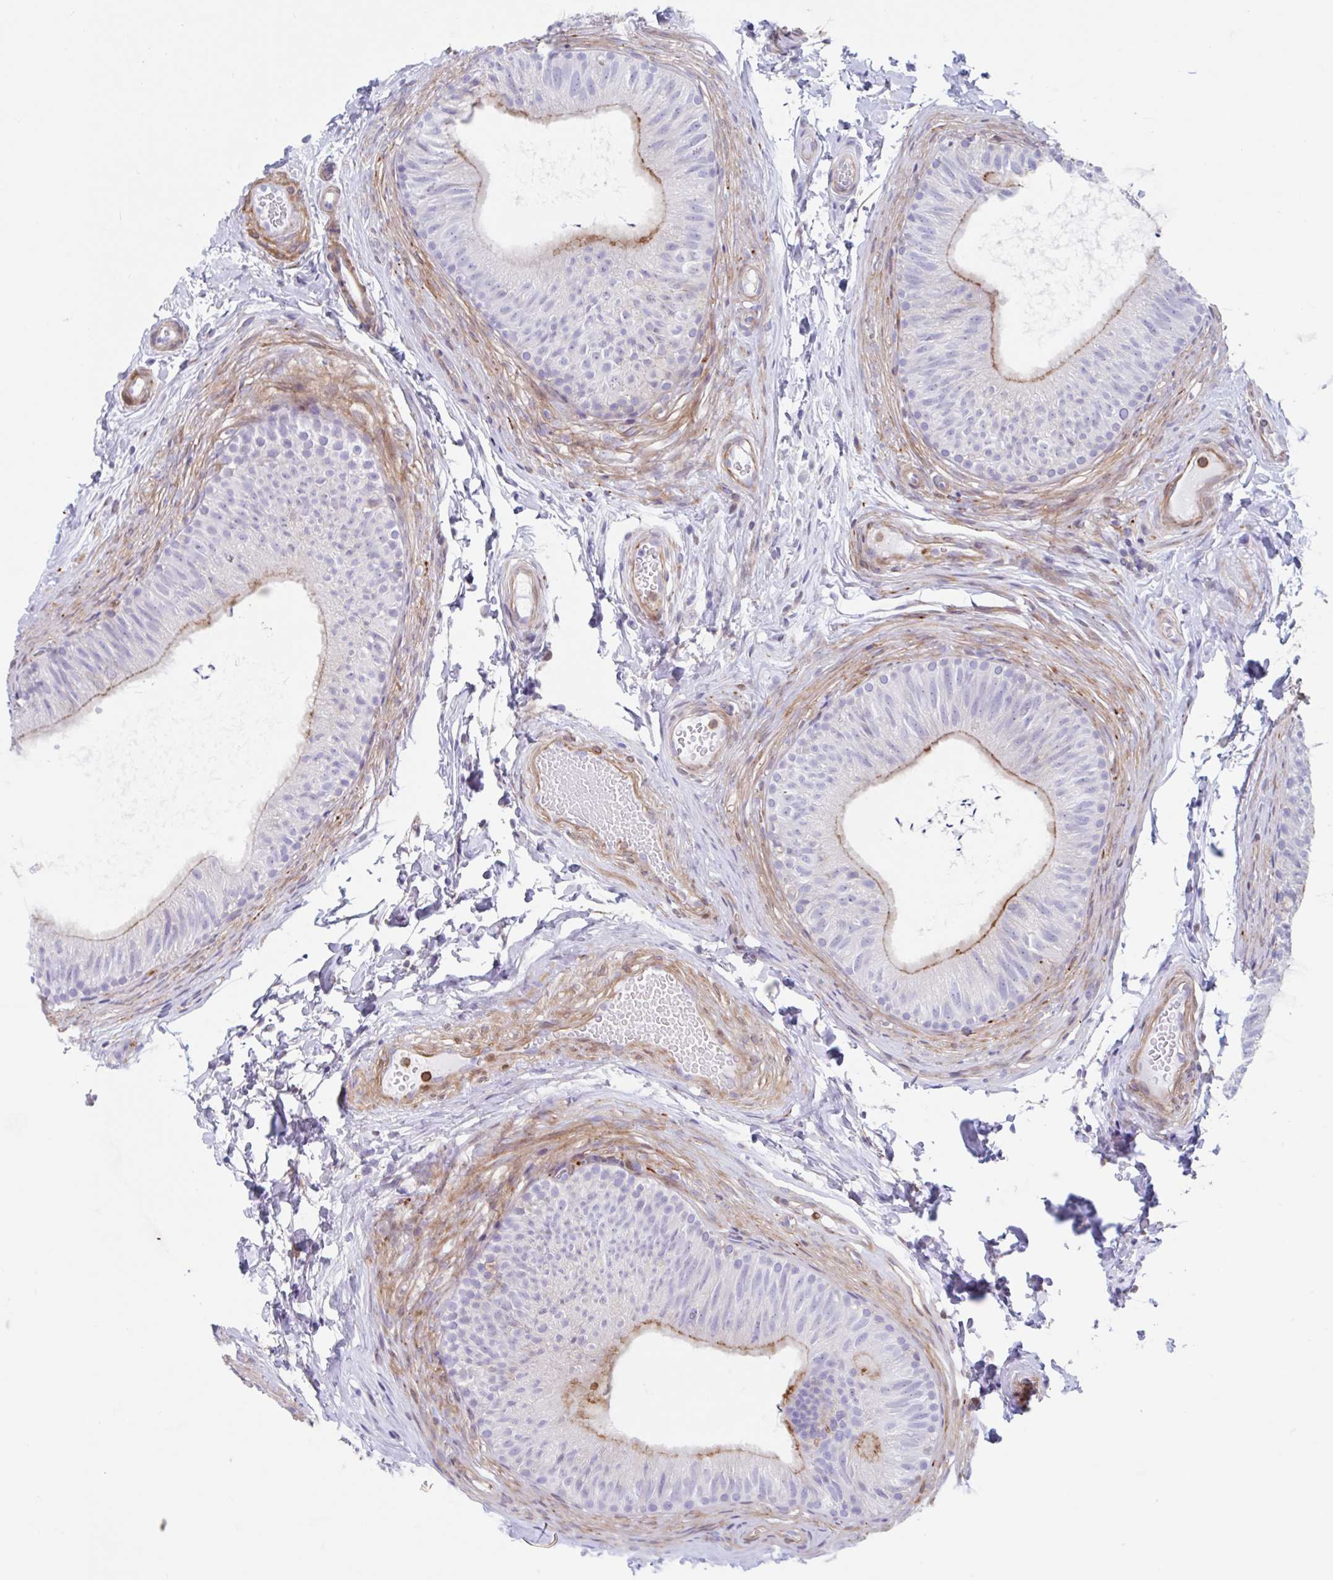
{"staining": {"intensity": "moderate", "quantity": "<25%", "location": "cytoplasmic/membranous"}, "tissue": "epididymis", "cell_type": "Glandular cells", "image_type": "normal", "snomed": [{"axis": "morphology", "description": "Normal tissue, NOS"}, {"axis": "topography", "description": "Epididymis, spermatic cord, NOS"}, {"axis": "topography", "description": "Epididymis"}, {"axis": "topography", "description": "Peripheral nerve tissue"}], "caption": "DAB immunohistochemical staining of normal epididymis exhibits moderate cytoplasmic/membranous protein staining in approximately <25% of glandular cells. (DAB IHC, brown staining for protein, blue staining for nuclei).", "gene": "EFHD1", "patient": {"sex": "male", "age": 29}}